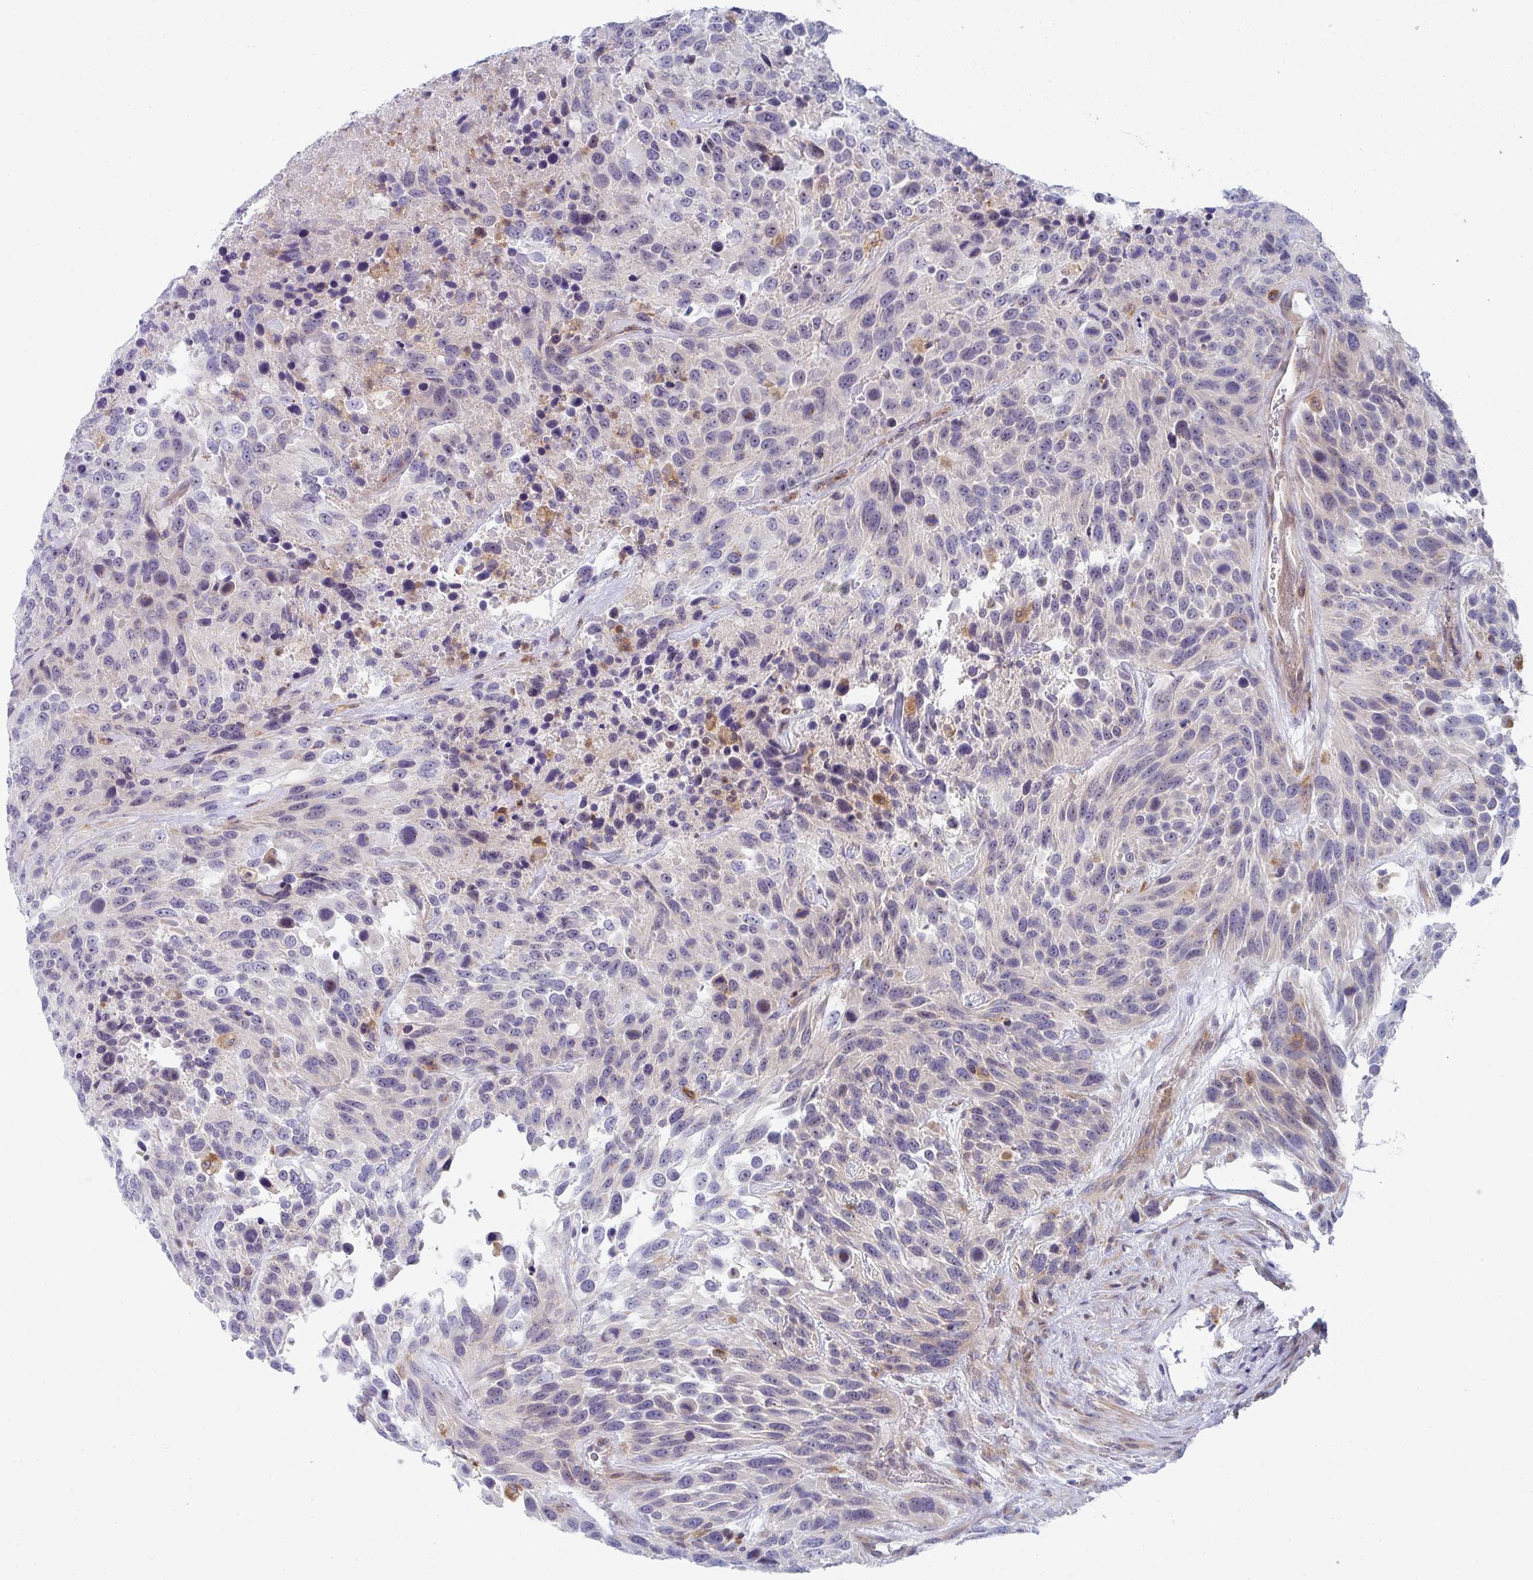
{"staining": {"intensity": "weak", "quantity": "<25%", "location": "cytoplasmic/membranous"}, "tissue": "urothelial cancer", "cell_type": "Tumor cells", "image_type": "cancer", "snomed": [{"axis": "morphology", "description": "Urothelial carcinoma, High grade"}, {"axis": "topography", "description": "Urinary bladder"}], "caption": "IHC image of neoplastic tissue: human urothelial carcinoma (high-grade) stained with DAB exhibits no significant protein expression in tumor cells.", "gene": "KLHL33", "patient": {"sex": "female", "age": 70}}